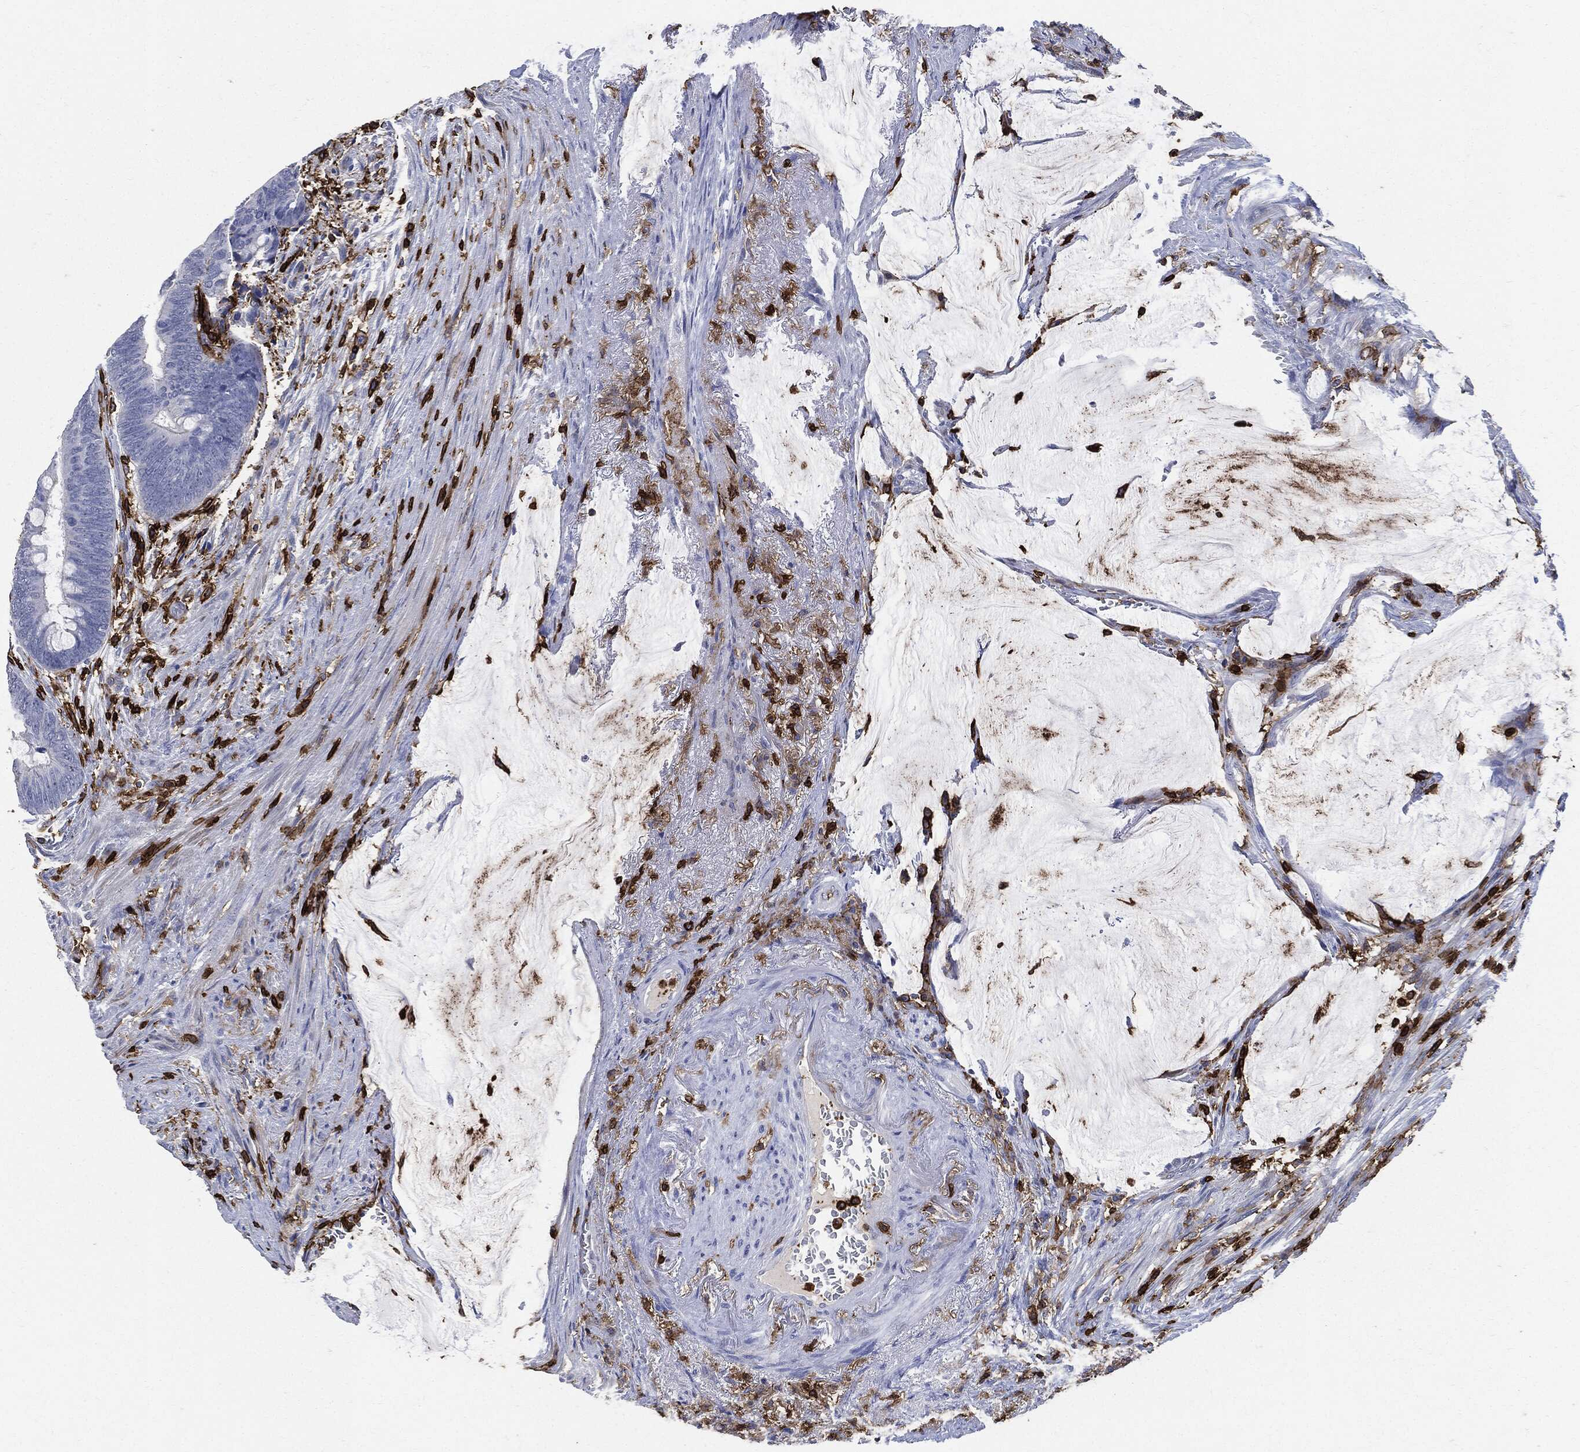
{"staining": {"intensity": "negative", "quantity": "none", "location": "none"}, "tissue": "colorectal cancer", "cell_type": "Tumor cells", "image_type": "cancer", "snomed": [{"axis": "morphology", "description": "Normal tissue, NOS"}, {"axis": "morphology", "description": "Adenocarcinoma, NOS"}, {"axis": "topography", "description": "Rectum"}], "caption": "This is a photomicrograph of IHC staining of colorectal adenocarcinoma, which shows no positivity in tumor cells.", "gene": "PTPRC", "patient": {"sex": "male", "age": 92}}